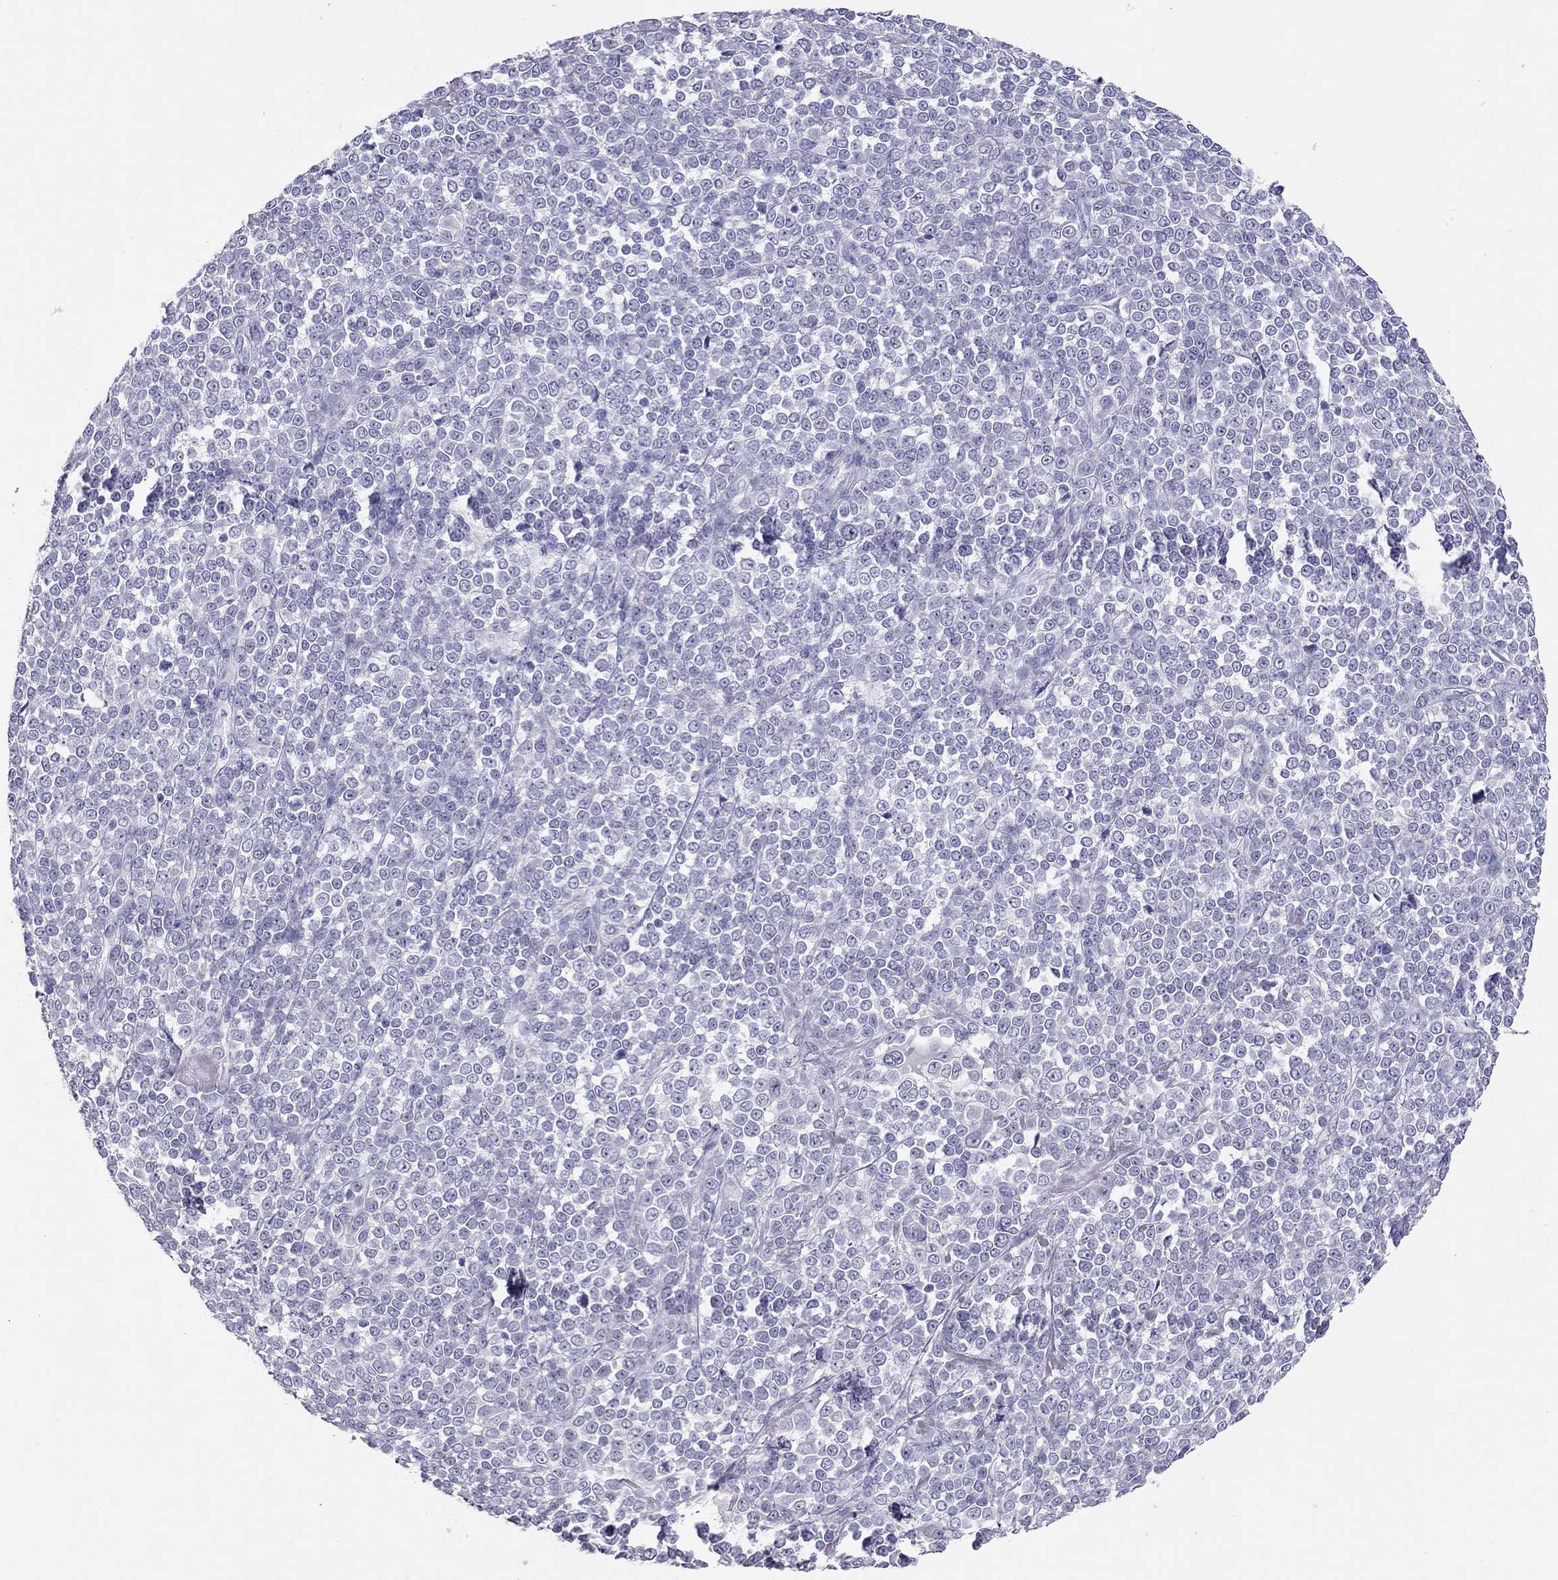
{"staining": {"intensity": "negative", "quantity": "none", "location": "none"}, "tissue": "melanoma", "cell_type": "Tumor cells", "image_type": "cancer", "snomed": [{"axis": "morphology", "description": "Malignant melanoma, NOS"}, {"axis": "topography", "description": "Skin"}], "caption": "Micrograph shows no protein expression in tumor cells of malignant melanoma tissue. Nuclei are stained in blue.", "gene": "IL17REL", "patient": {"sex": "female", "age": 95}}